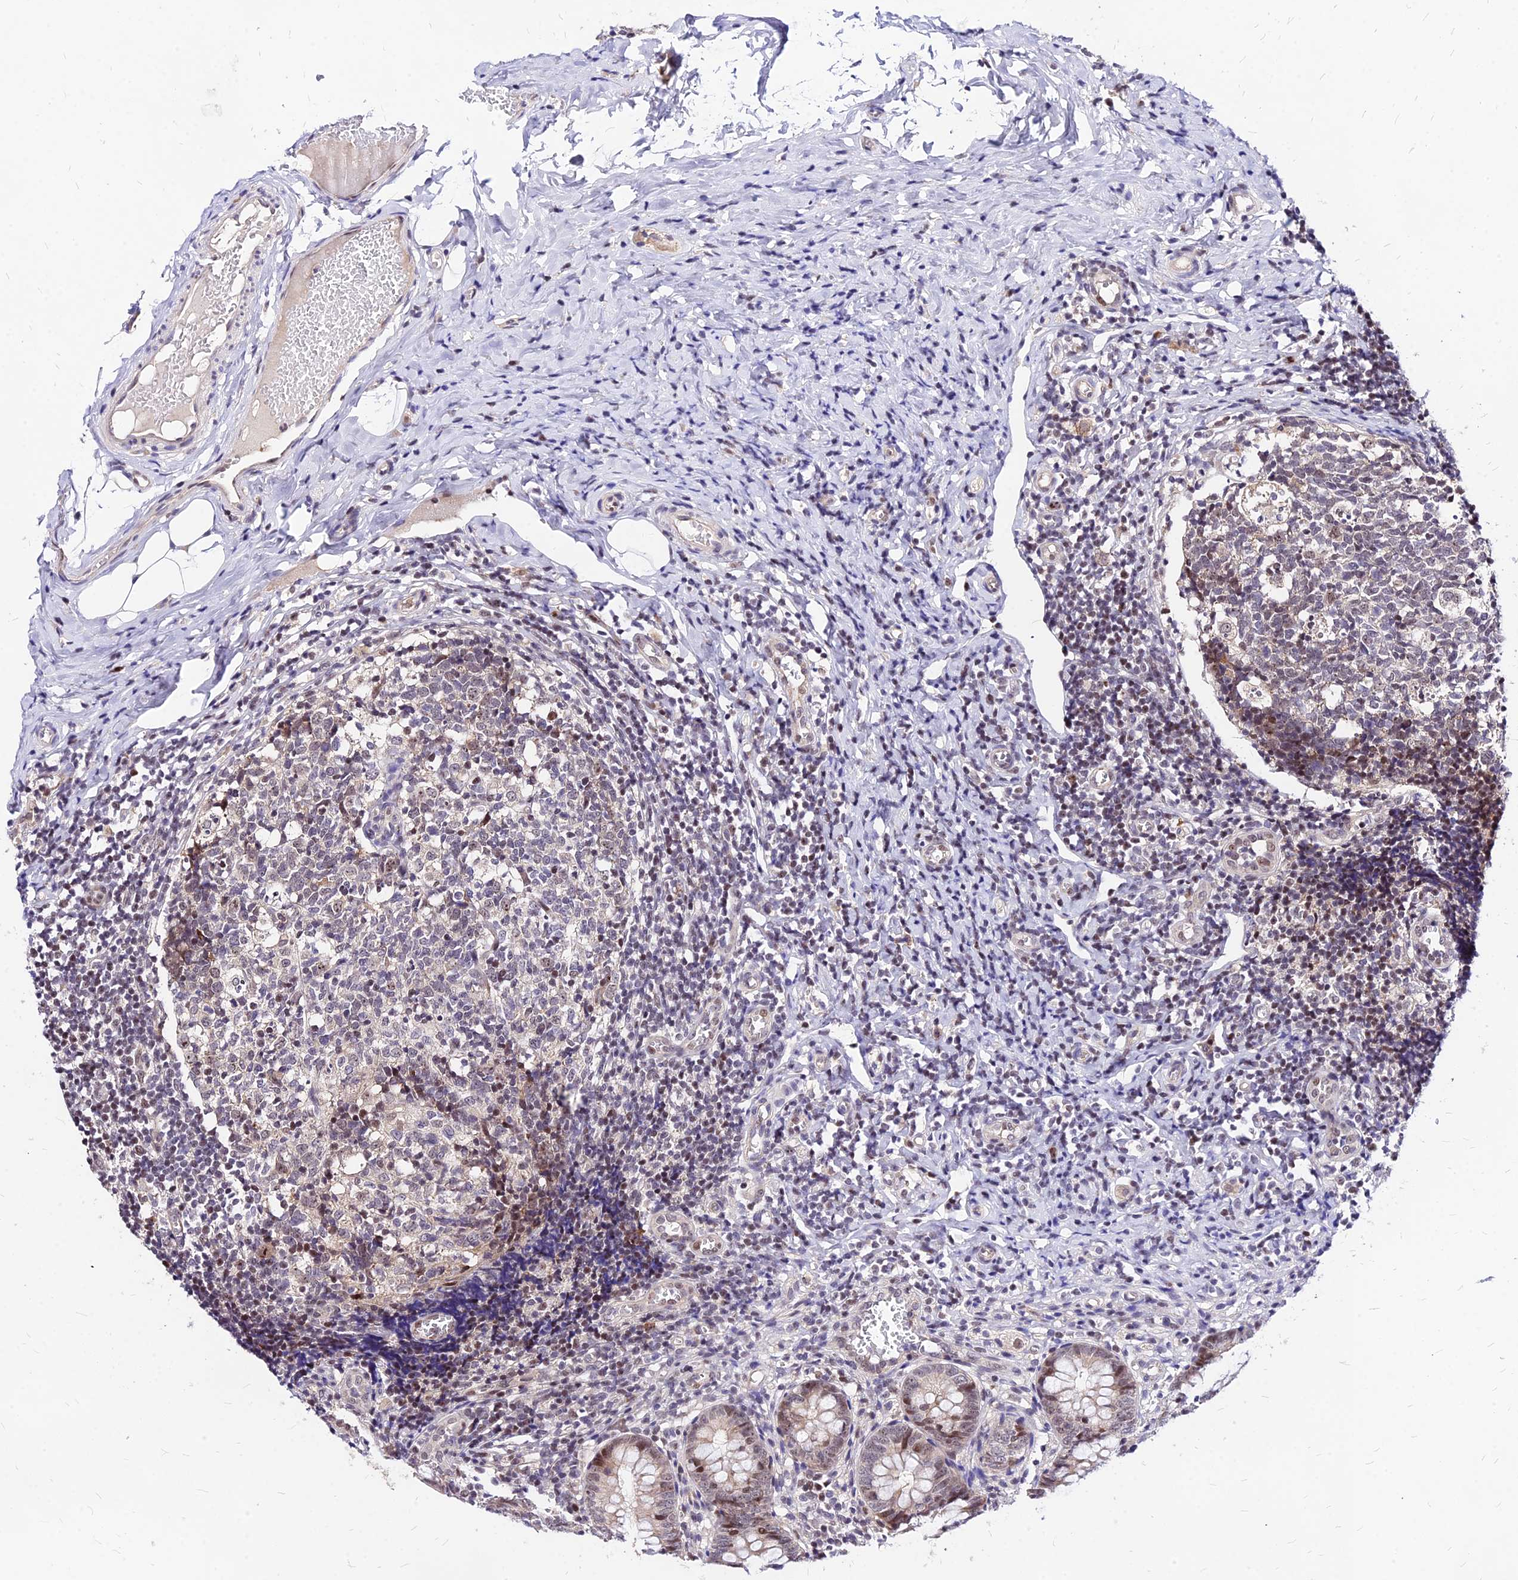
{"staining": {"intensity": "moderate", "quantity": "25%-75%", "location": "cytoplasmic/membranous,nuclear"}, "tissue": "appendix", "cell_type": "Glandular cells", "image_type": "normal", "snomed": [{"axis": "morphology", "description": "Normal tissue, NOS"}, {"axis": "topography", "description": "Appendix"}], "caption": "There is medium levels of moderate cytoplasmic/membranous,nuclear staining in glandular cells of normal appendix, as demonstrated by immunohistochemical staining (brown color).", "gene": "DDX55", "patient": {"sex": "male", "age": 8}}